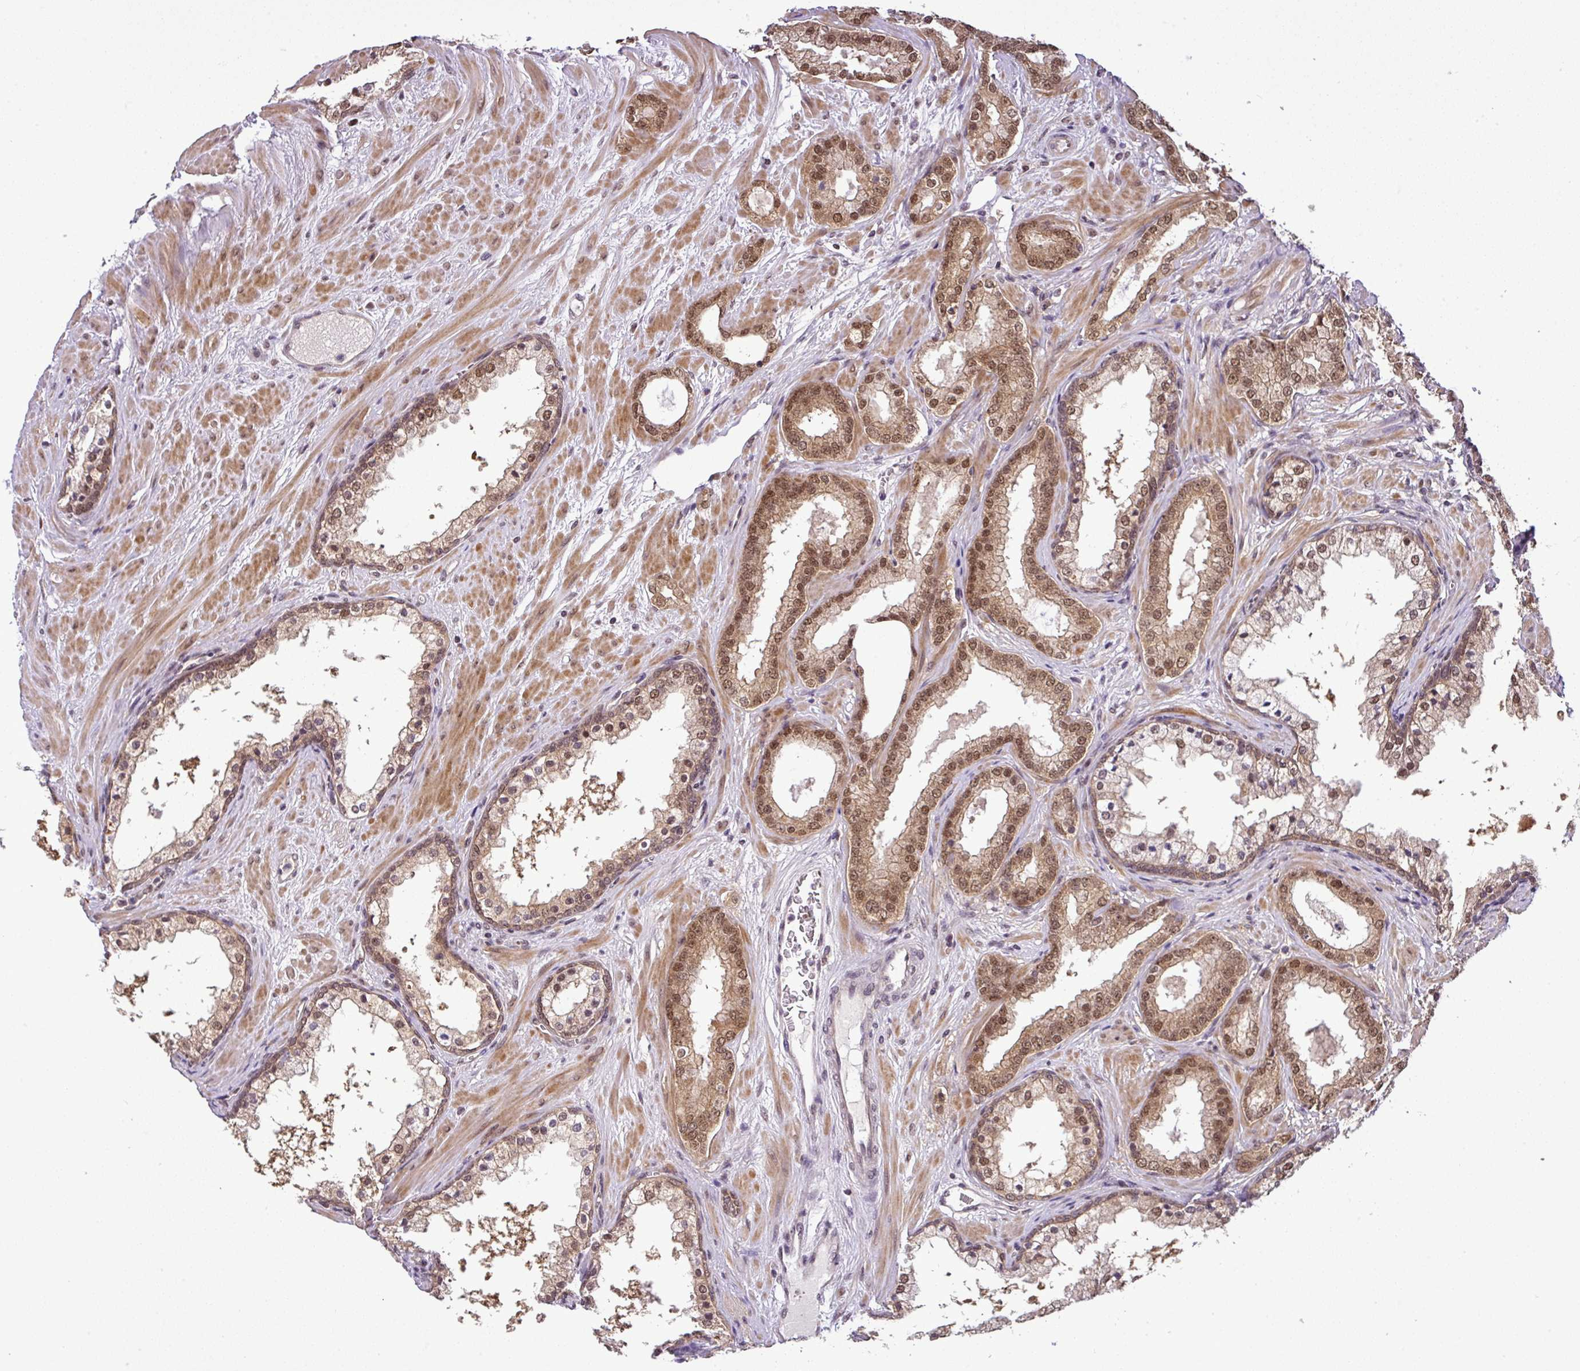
{"staining": {"intensity": "moderate", "quantity": ">75%", "location": "cytoplasmic/membranous,nuclear"}, "tissue": "prostate cancer", "cell_type": "Tumor cells", "image_type": "cancer", "snomed": [{"axis": "morphology", "description": "Adenocarcinoma, High grade"}, {"axis": "topography", "description": "Prostate"}], "caption": "Protein staining reveals moderate cytoplasmic/membranous and nuclear positivity in about >75% of tumor cells in prostate cancer (adenocarcinoma (high-grade)).", "gene": "MFHAS1", "patient": {"sex": "male", "age": 64}}